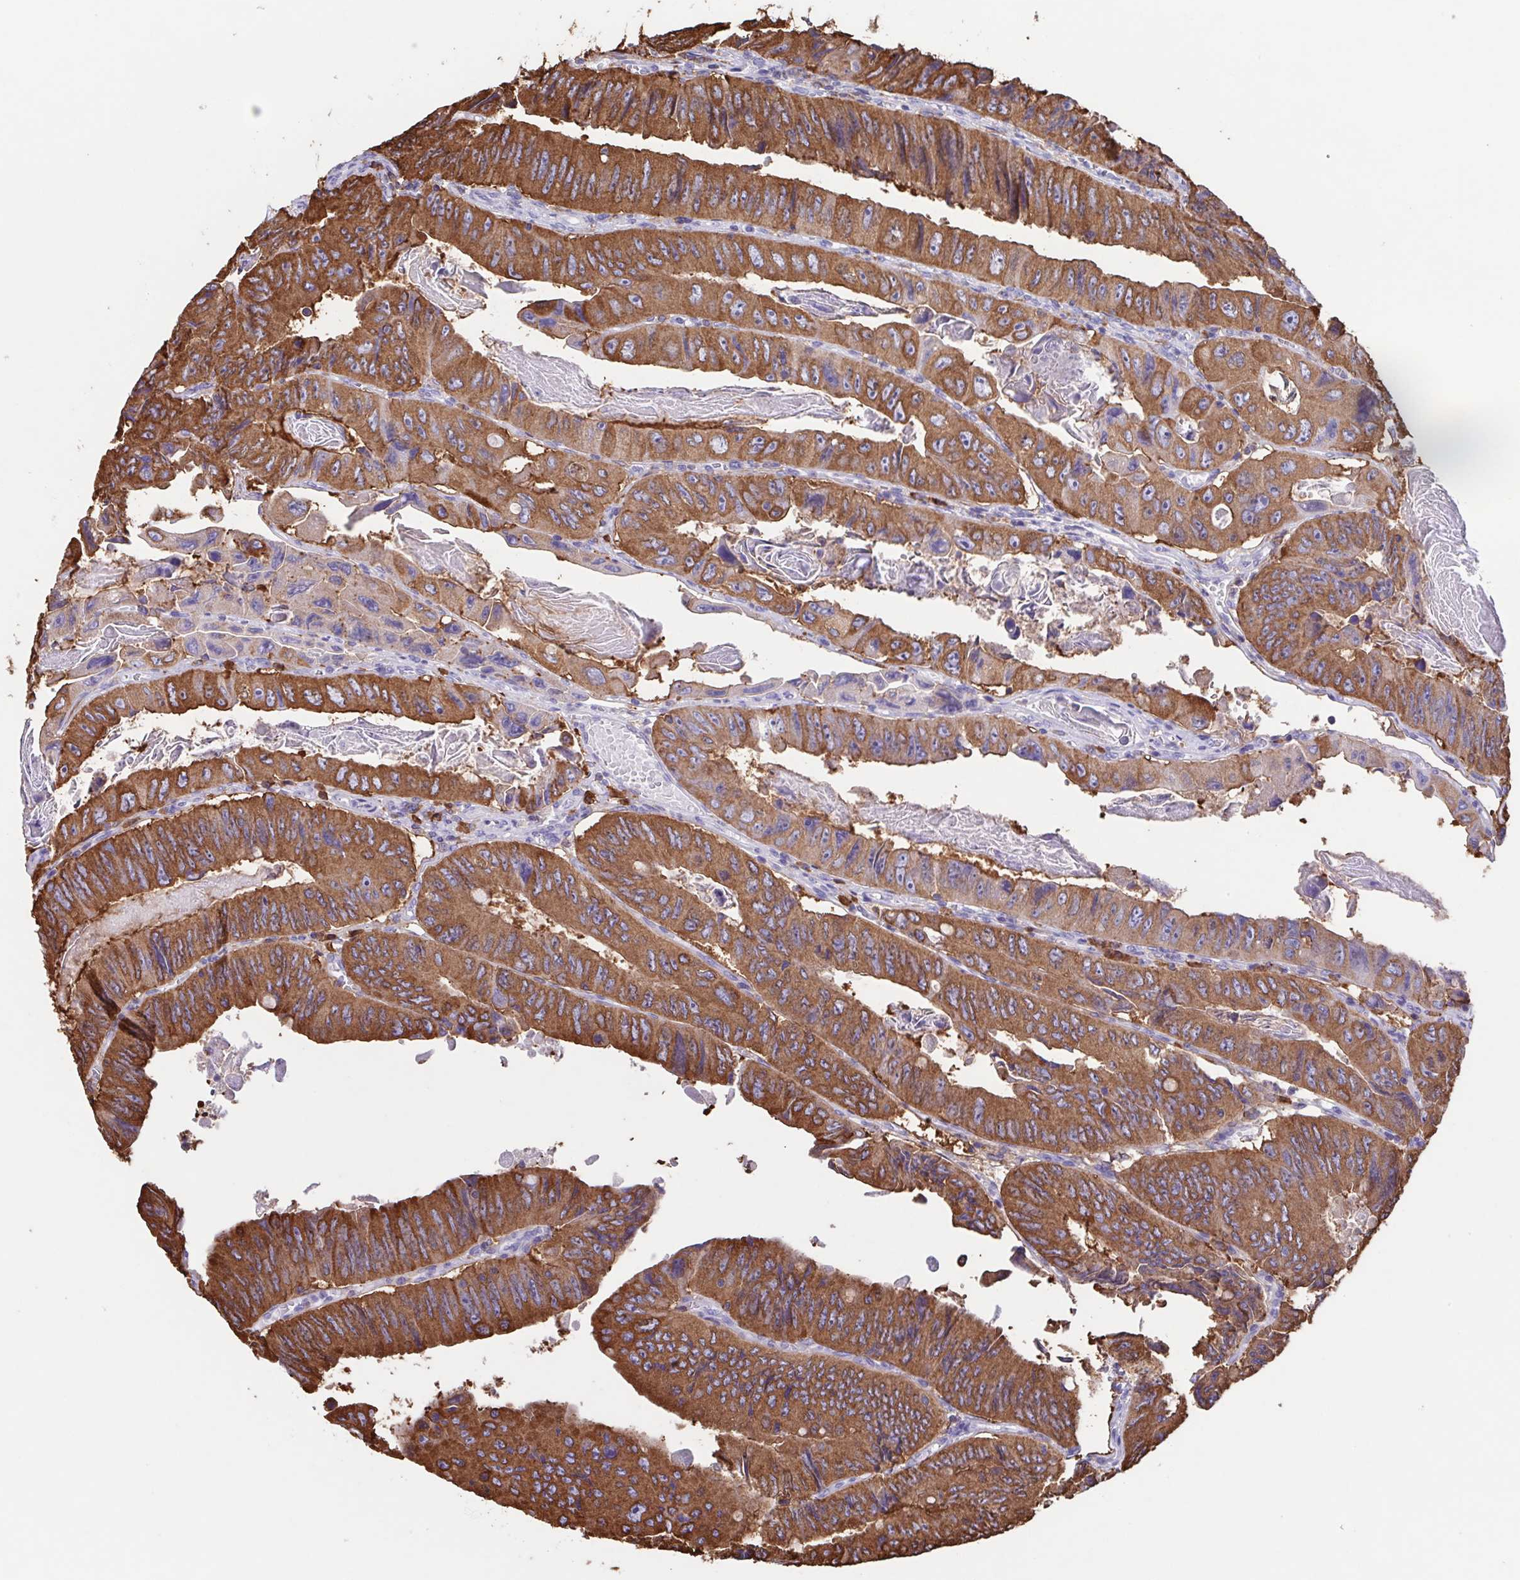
{"staining": {"intensity": "moderate", "quantity": ">75%", "location": "cytoplasmic/membranous"}, "tissue": "colorectal cancer", "cell_type": "Tumor cells", "image_type": "cancer", "snomed": [{"axis": "morphology", "description": "Adenocarcinoma, NOS"}, {"axis": "topography", "description": "Colon"}], "caption": "Immunohistochemical staining of adenocarcinoma (colorectal) exhibits medium levels of moderate cytoplasmic/membranous positivity in about >75% of tumor cells.", "gene": "TPD52", "patient": {"sex": "female", "age": 84}}